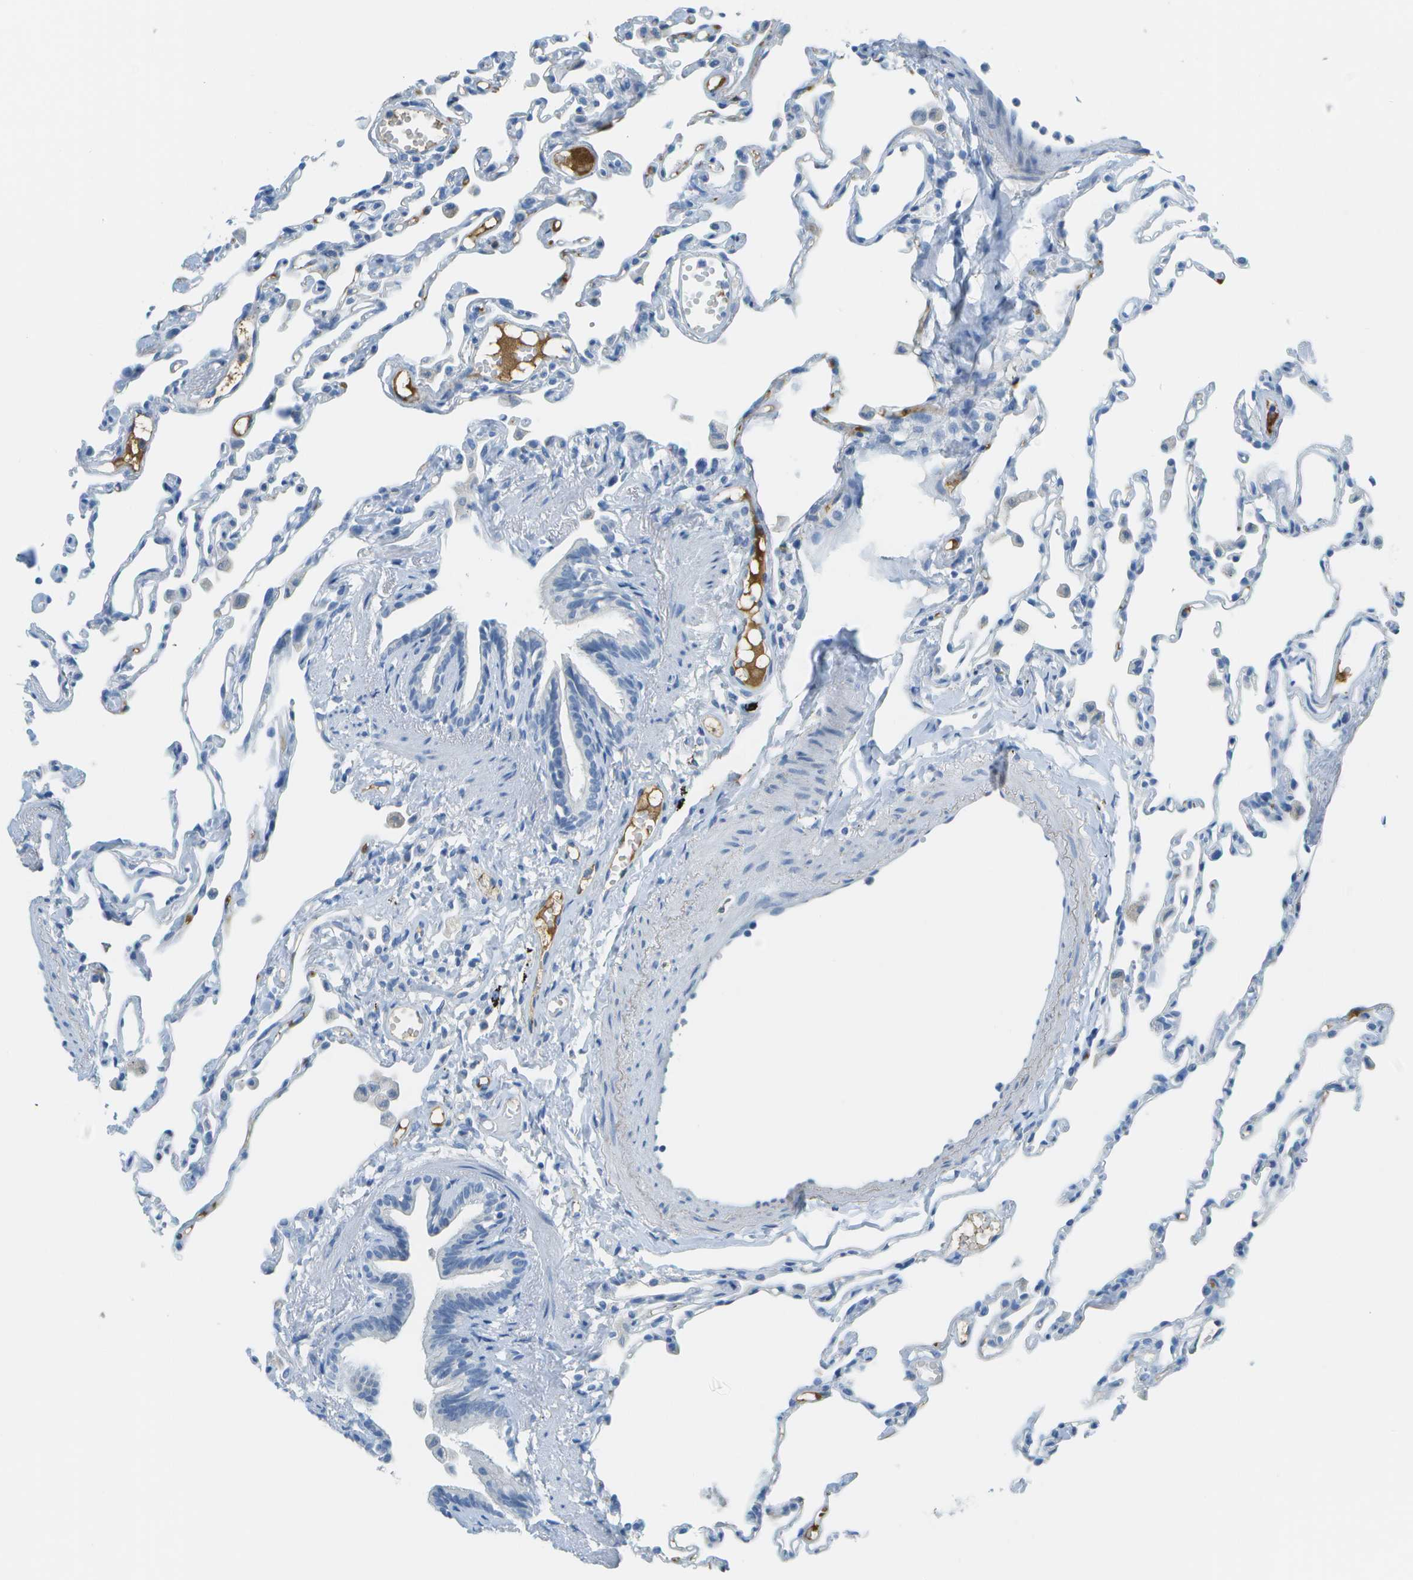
{"staining": {"intensity": "negative", "quantity": "none", "location": "none"}, "tissue": "lung", "cell_type": "Alveolar cells", "image_type": "normal", "snomed": [{"axis": "morphology", "description": "Normal tissue, NOS"}, {"axis": "topography", "description": "Lung"}], "caption": "Immunohistochemical staining of benign human lung shows no significant expression in alveolar cells.", "gene": "C1S", "patient": {"sex": "female", "age": 49}}